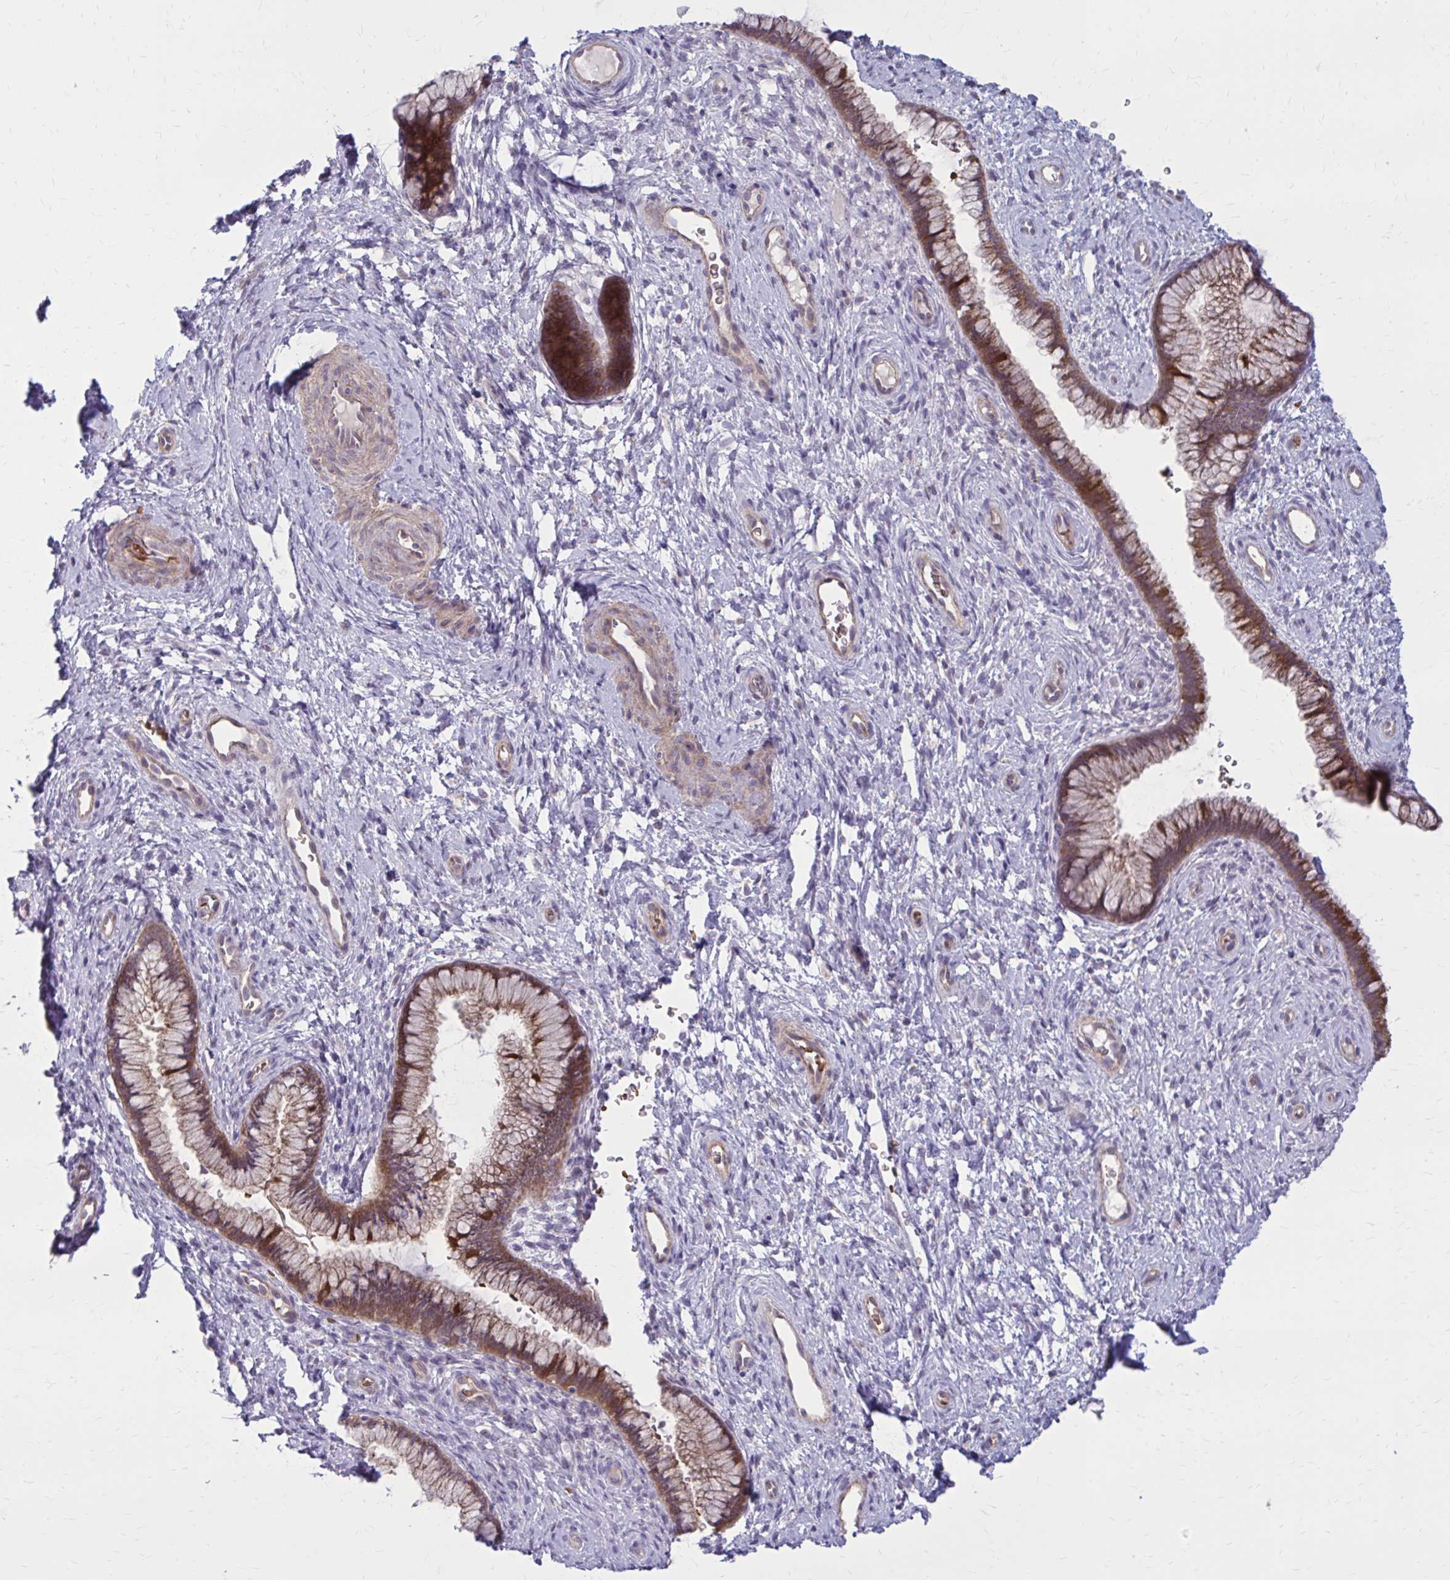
{"staining": {"intensity": "moderate", "quantity": ">75%", "location": "cytoplasmic/membranous"}, "tissue": "cervix", "cell_type": "Glandular cells", "image_type": "normal", "snomed": [{"axis": "morphology", "description": "Normal tissue, NOS"}, {"axis": "topography", "description": "Cervix"}], "caption": "Benign cervix was stained to show a protein in brown. There is medium levels of moderate cytoplasmic/membranous positivity in about >75% of glandular cells.", "gene": "SNF8", "patient": {"sex": "female", "age": 34}}